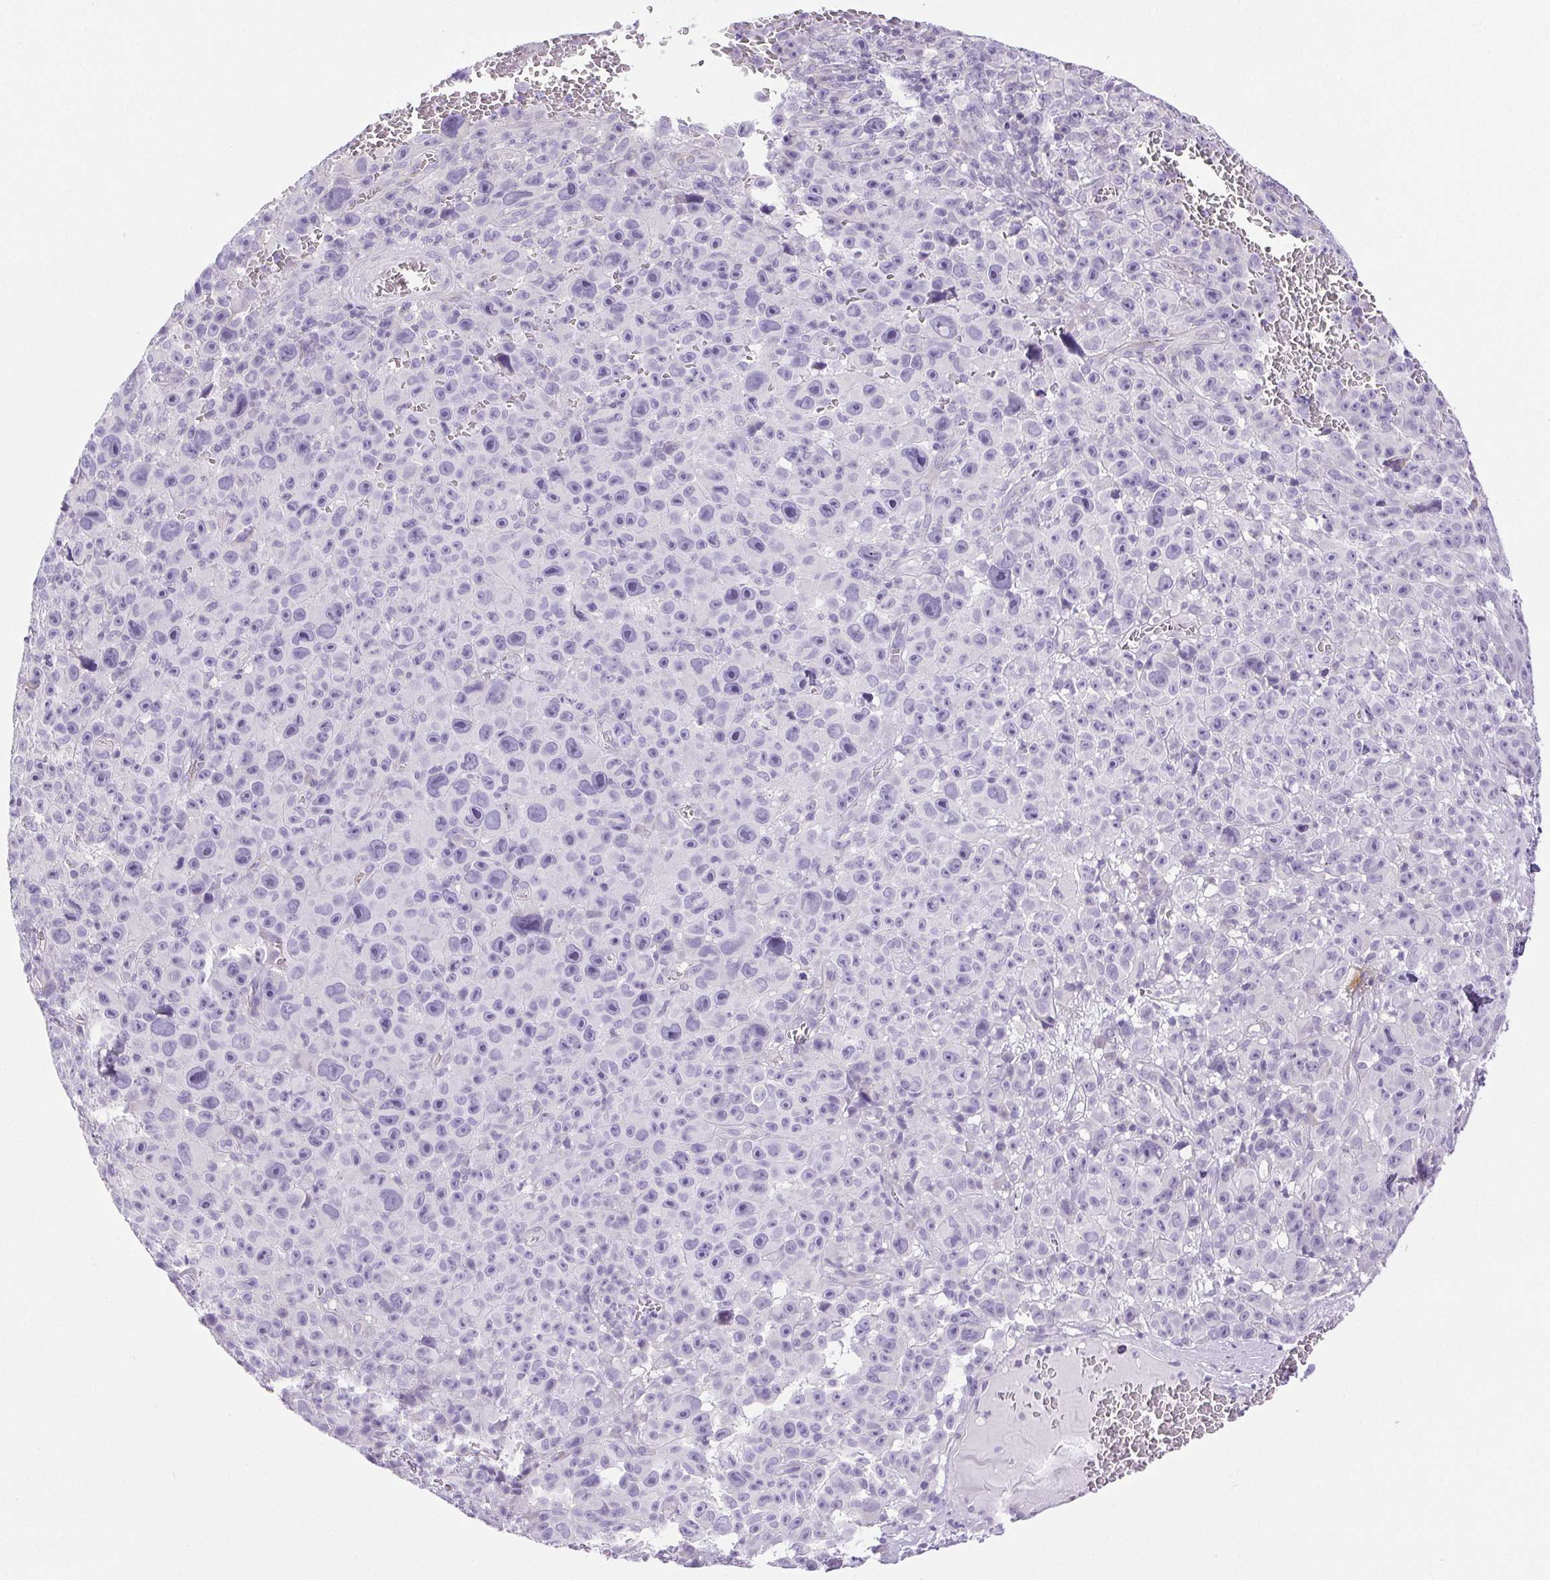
{"staining": {"intensity": "negative", "quantity": "none", "location": "none"}, "tissue": "melanoma", "cell_type": "Tumor cells", "image_type": "cancer", "snomed": [{"axis": "morphology", "description": "Malignant melanoma, NOS"}, {"axis": "topography", "description": "Skin"}], "caption": "Immunohistochemistry (IHC) histopathology image of human malignant melanoma stained for a protein (brown), which demonstrates no positivity in tumor cells.", "gene": "PAPPA2", "patient": {"sex": "female", "age": 82}}